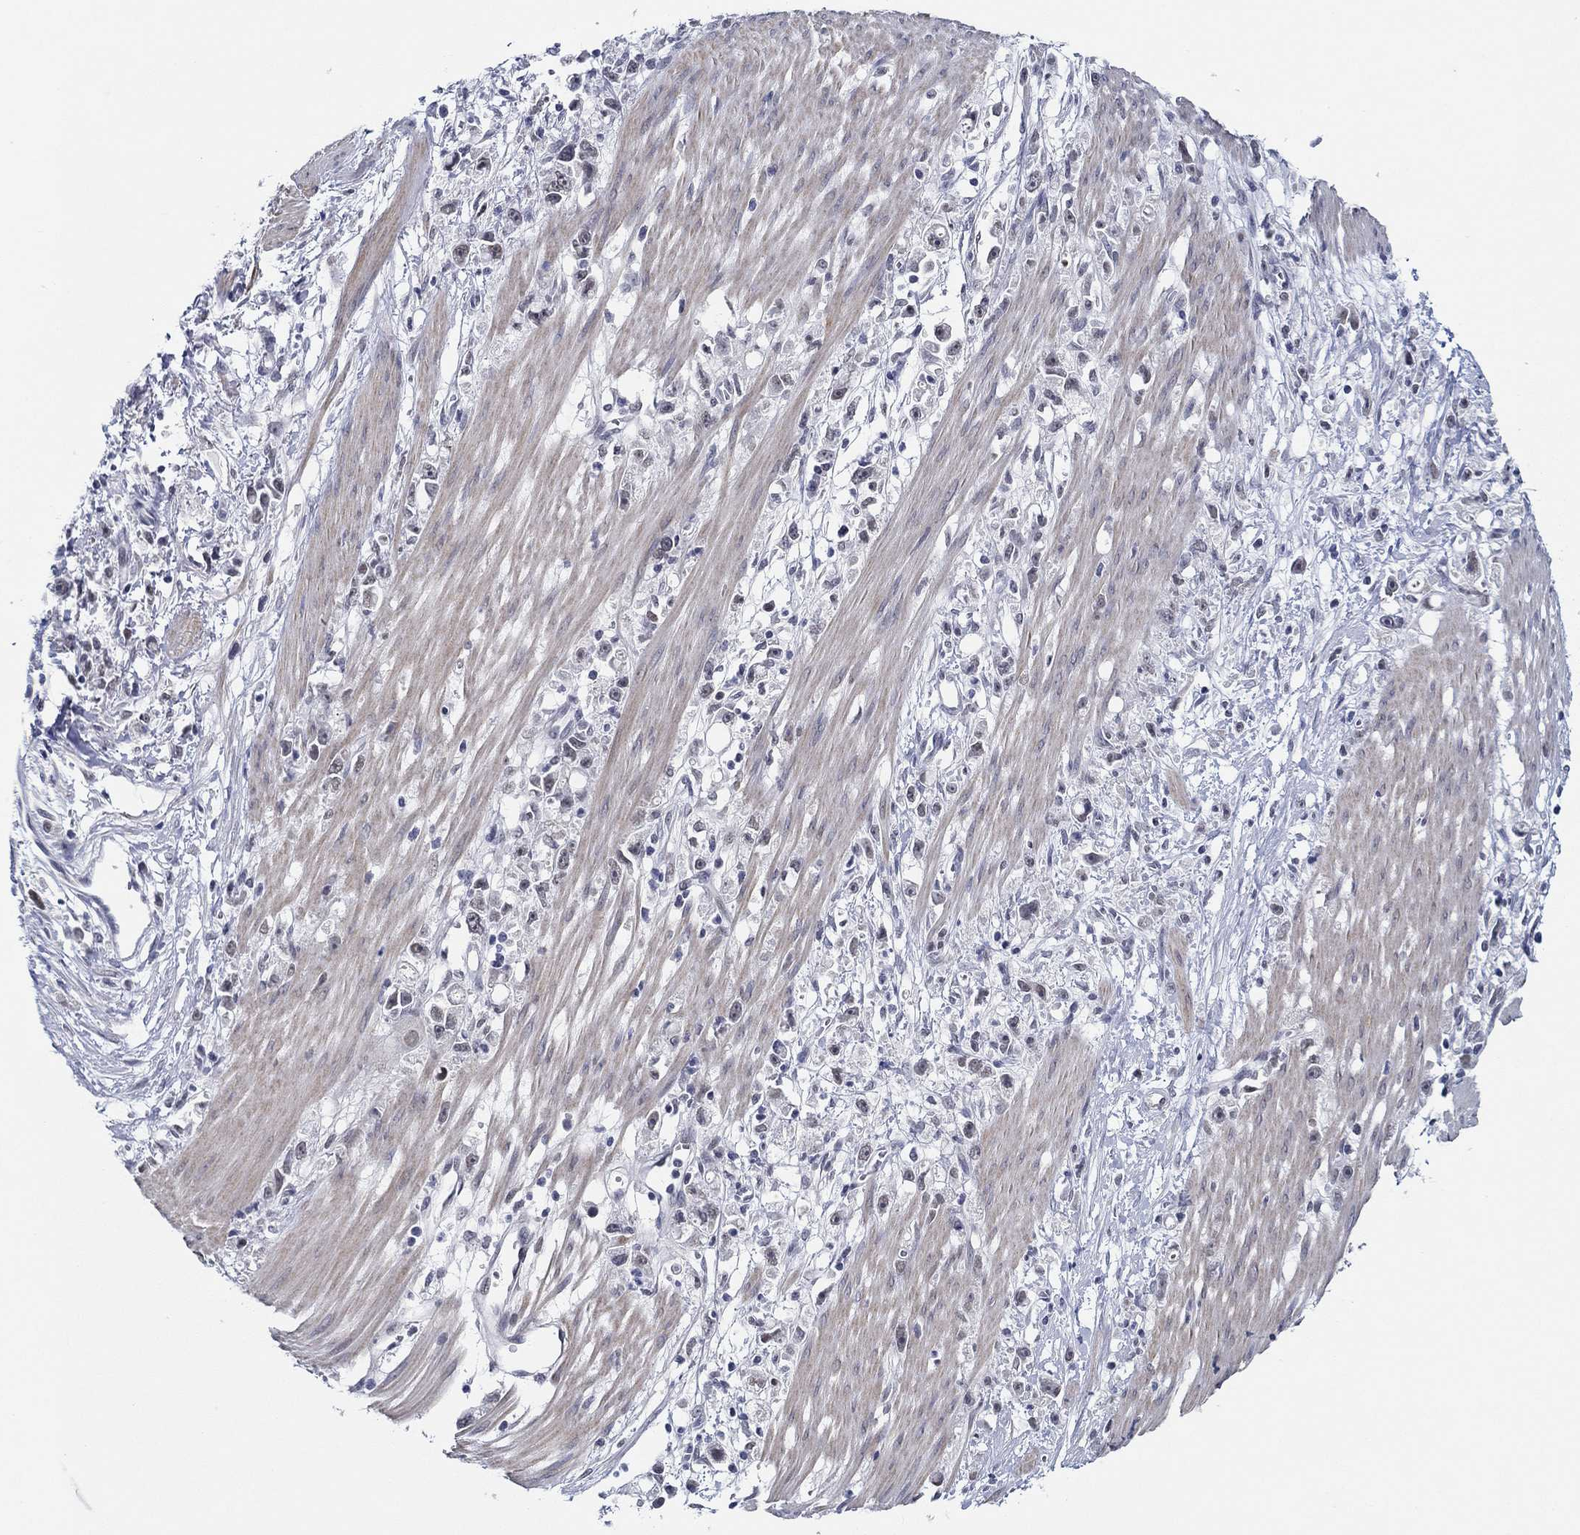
{"staining": {"intensity": "negative", "quantity": "none", "location": "none"}, "tissue": "stomach cancer", "cell_type": "Tumor cells", "image_type": "cancer", "snomed": [{"axis": "morphology", "description": "Adenocarcinoma, NOS"}, {"axis": "topography", "description": "Stomach"}], "caption": "Immunohistochemistry (IHC) image of neoplastic tissue: human stomach cancer (adenocarcinoma) stained with DAB (3,3'-diaminobenzidine) exhibits no significant protein staining in tumor cells.", "gene": "SLC34A1", "patient": {"sex": "female", "age": 59}}